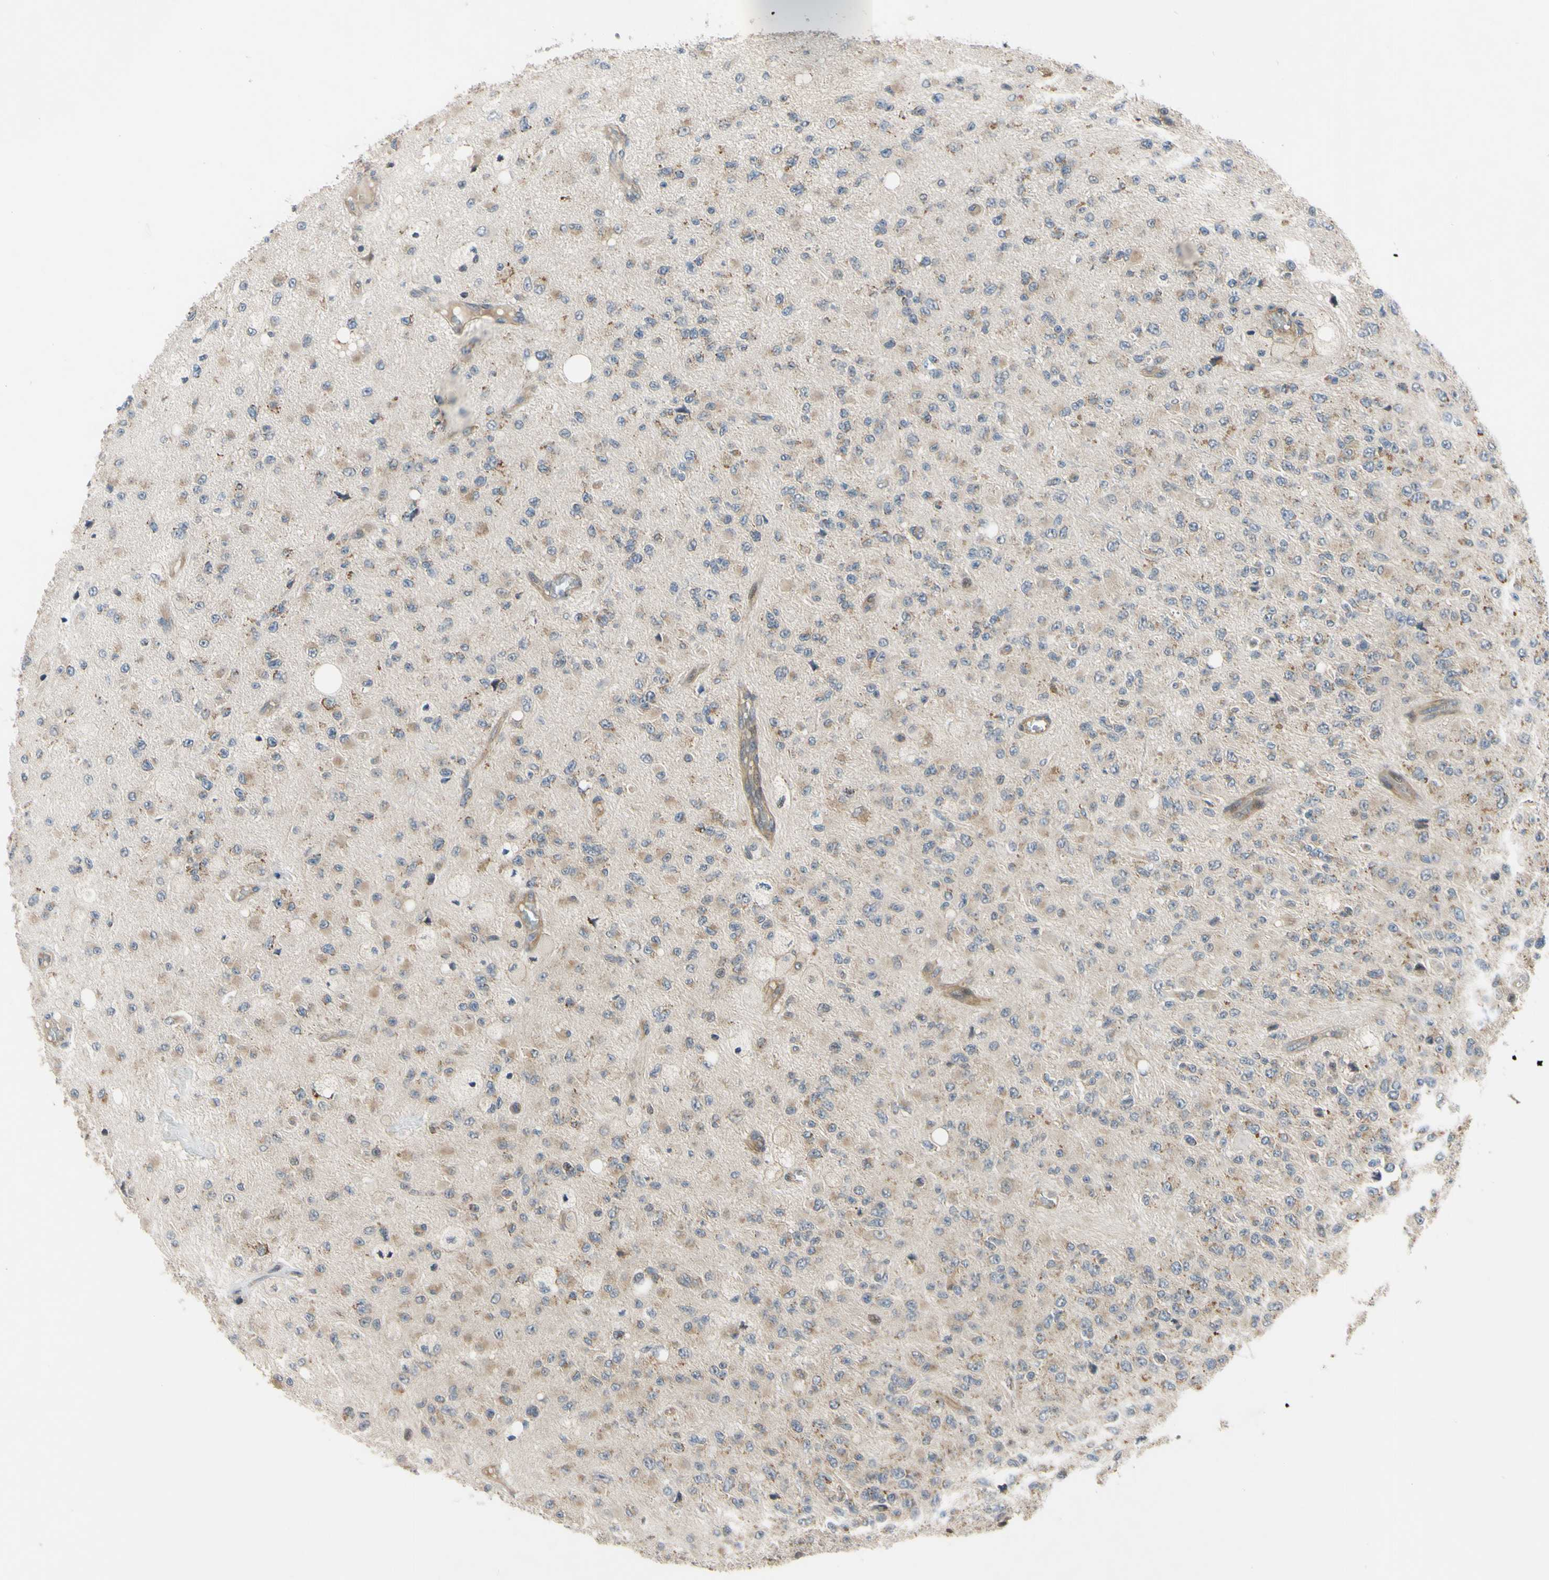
{"staining": {"intensity": "moderate", "quantity": "25%-75%", "location": "cytoplasmic/membranous"}, "tissue": "glioma", "cell_type": "Tumor cells", "image_type": "cancer", "snomed": [{"axis": "morphology", "description": "Glioma, malignant, High grade"}, {"axis": "topography", "description": "pancreas cauda"}], "caption": "Human glioma stained with a protein marker exhibits moderate staining in tumor cells.", "gene": "COMMD9", "patient": {"sex": "male", "age": 60}}